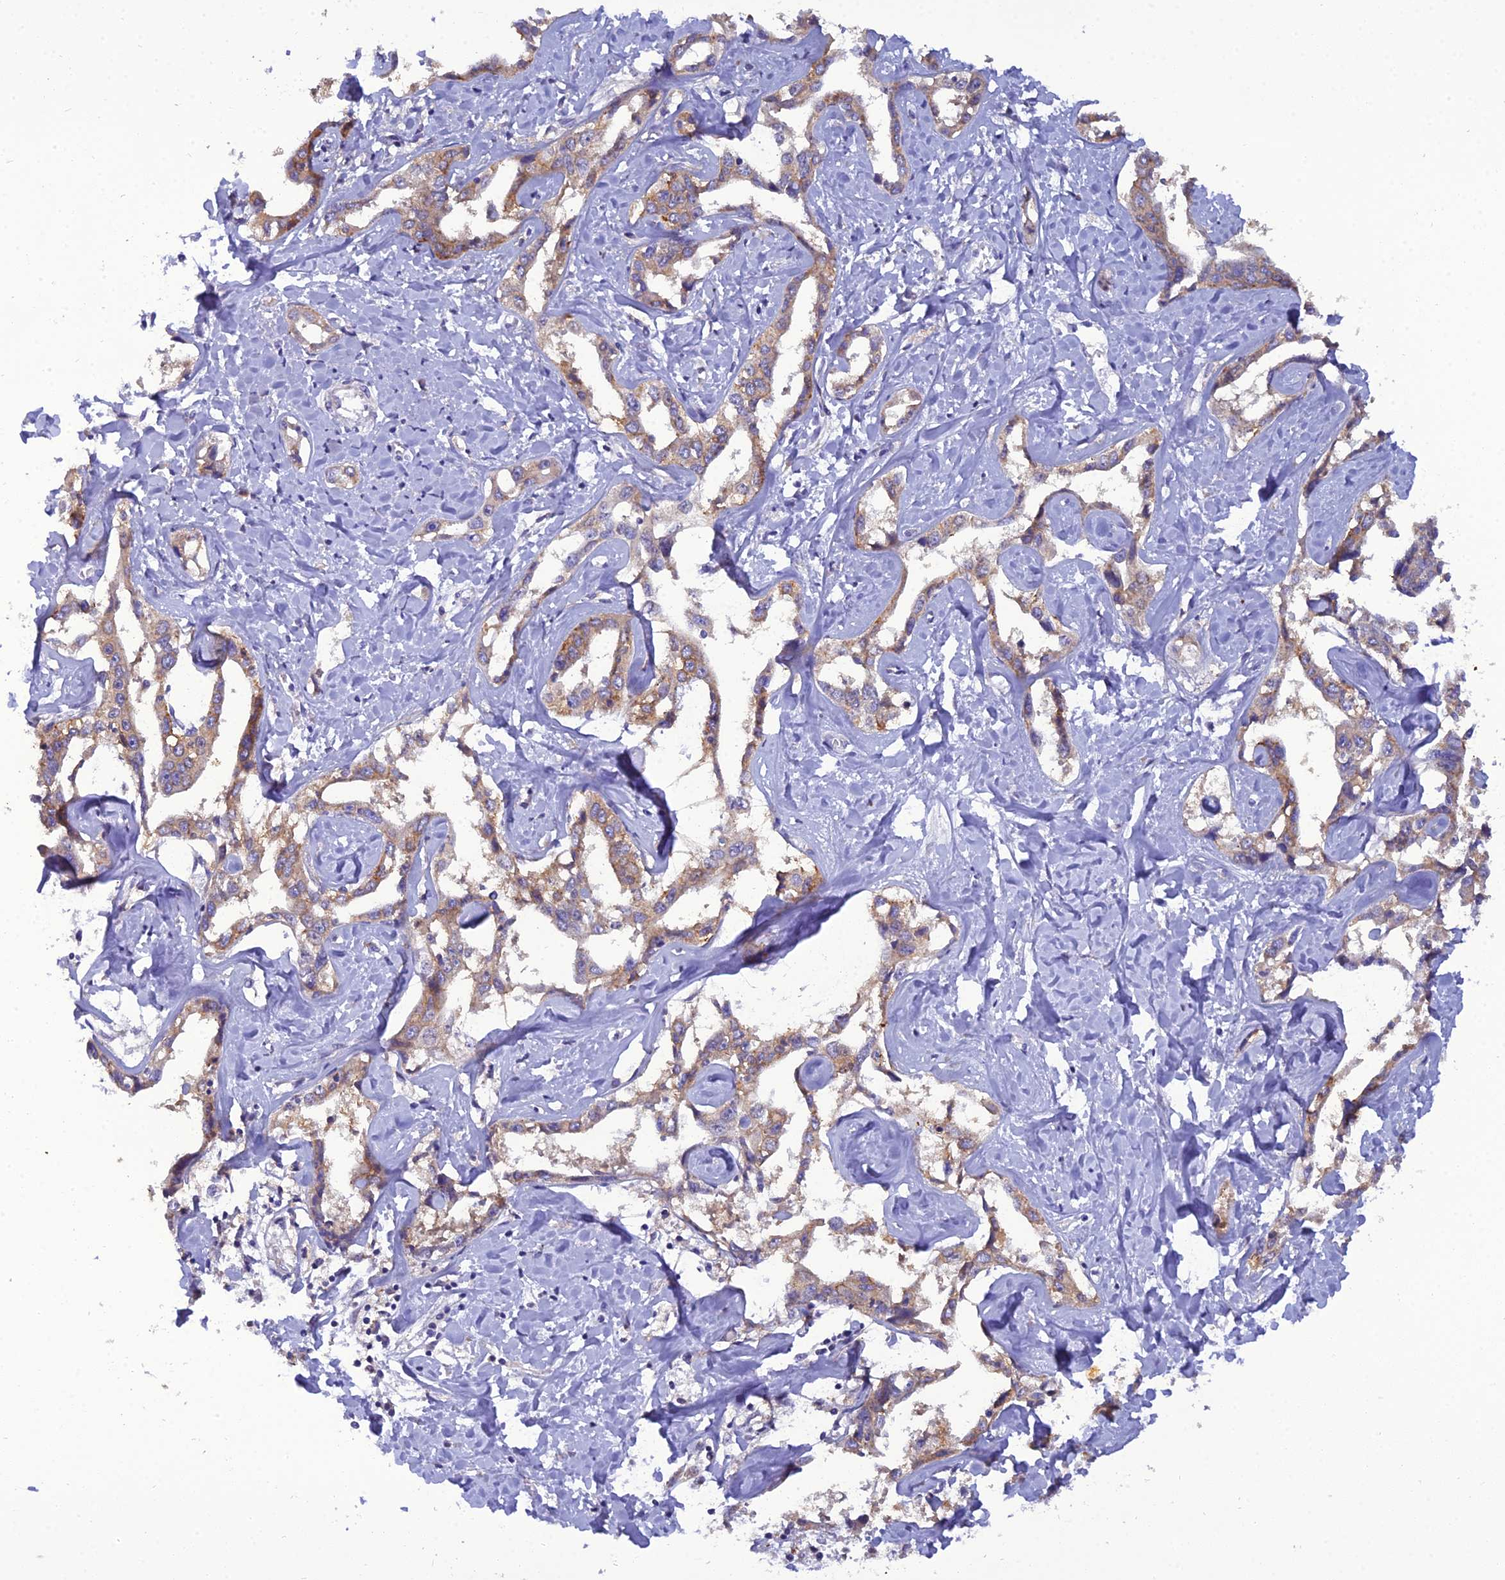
{"staining": {"intensity": "moderate", "quantity": ">75%", "location": "cytoplasmic/membranous"}, "tissue": "liver cancer", "cell_type": "Tumor cells", "image_type": "cancer", "snomed": [{"axis": "morphology", "description": "Cholangiocarcinoma"}, {"axis": "topography", "description": "Liver"}], "caption": "Immunohistochemistry (IHC) histopathology image of neoplastic tissue: liver cholangiocarcinoma stained using IHC displays medium levels of moderate protein expression localized specifically in the cytoplasmic/membranous of tumor cells, appearing as a cytoplasmic/membranous brown color.", "gene": "GOLPH3", "patient": {"sex": "male", "age": 59}}